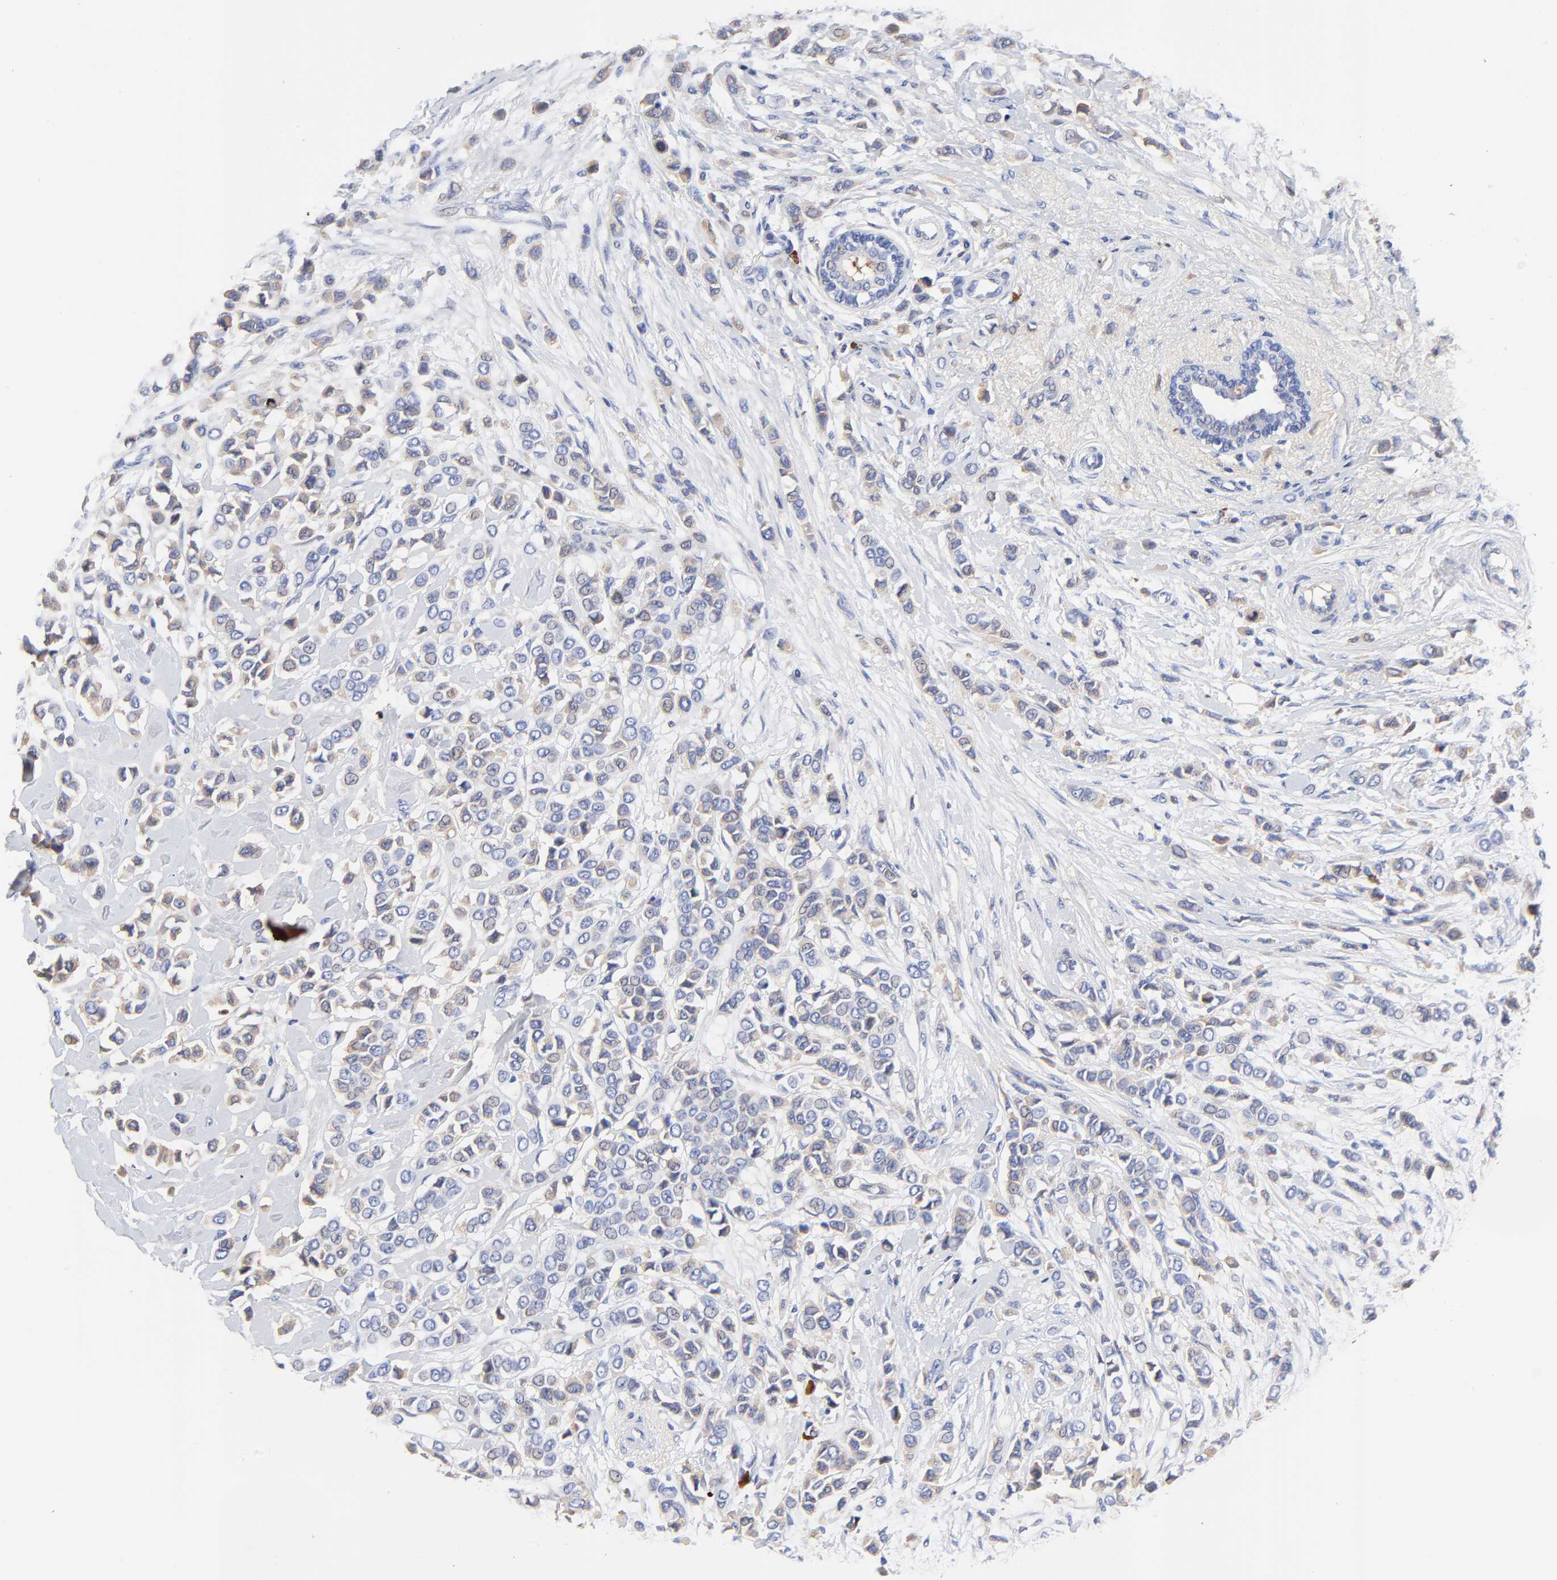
{"staining": {"intensity": "weak", "quantity": "25%-75%", "location": "cytoplasmic/membranous"}, "tissue": "breast cancer", "cell_type": "Tumor cells", "image_type": "cancer", "snomed": [{"axis": "morphology", "description": "Lobular carcinoma"}, {"axis": "topography", "description": "Breast"}], "caption": "Immunohistochemical staining of human lobular carcinoma (breast) shows low levels of weak cytoplasmic/membranous protein positivity in approximately 25%-75% of tumor cells. (DAB (3,3'-diaminobenzidine) IHC with brightfield microscopy, high magnification).", "gene": "IGLV3-10", "patient": {"sex": "female", "age": 51}}